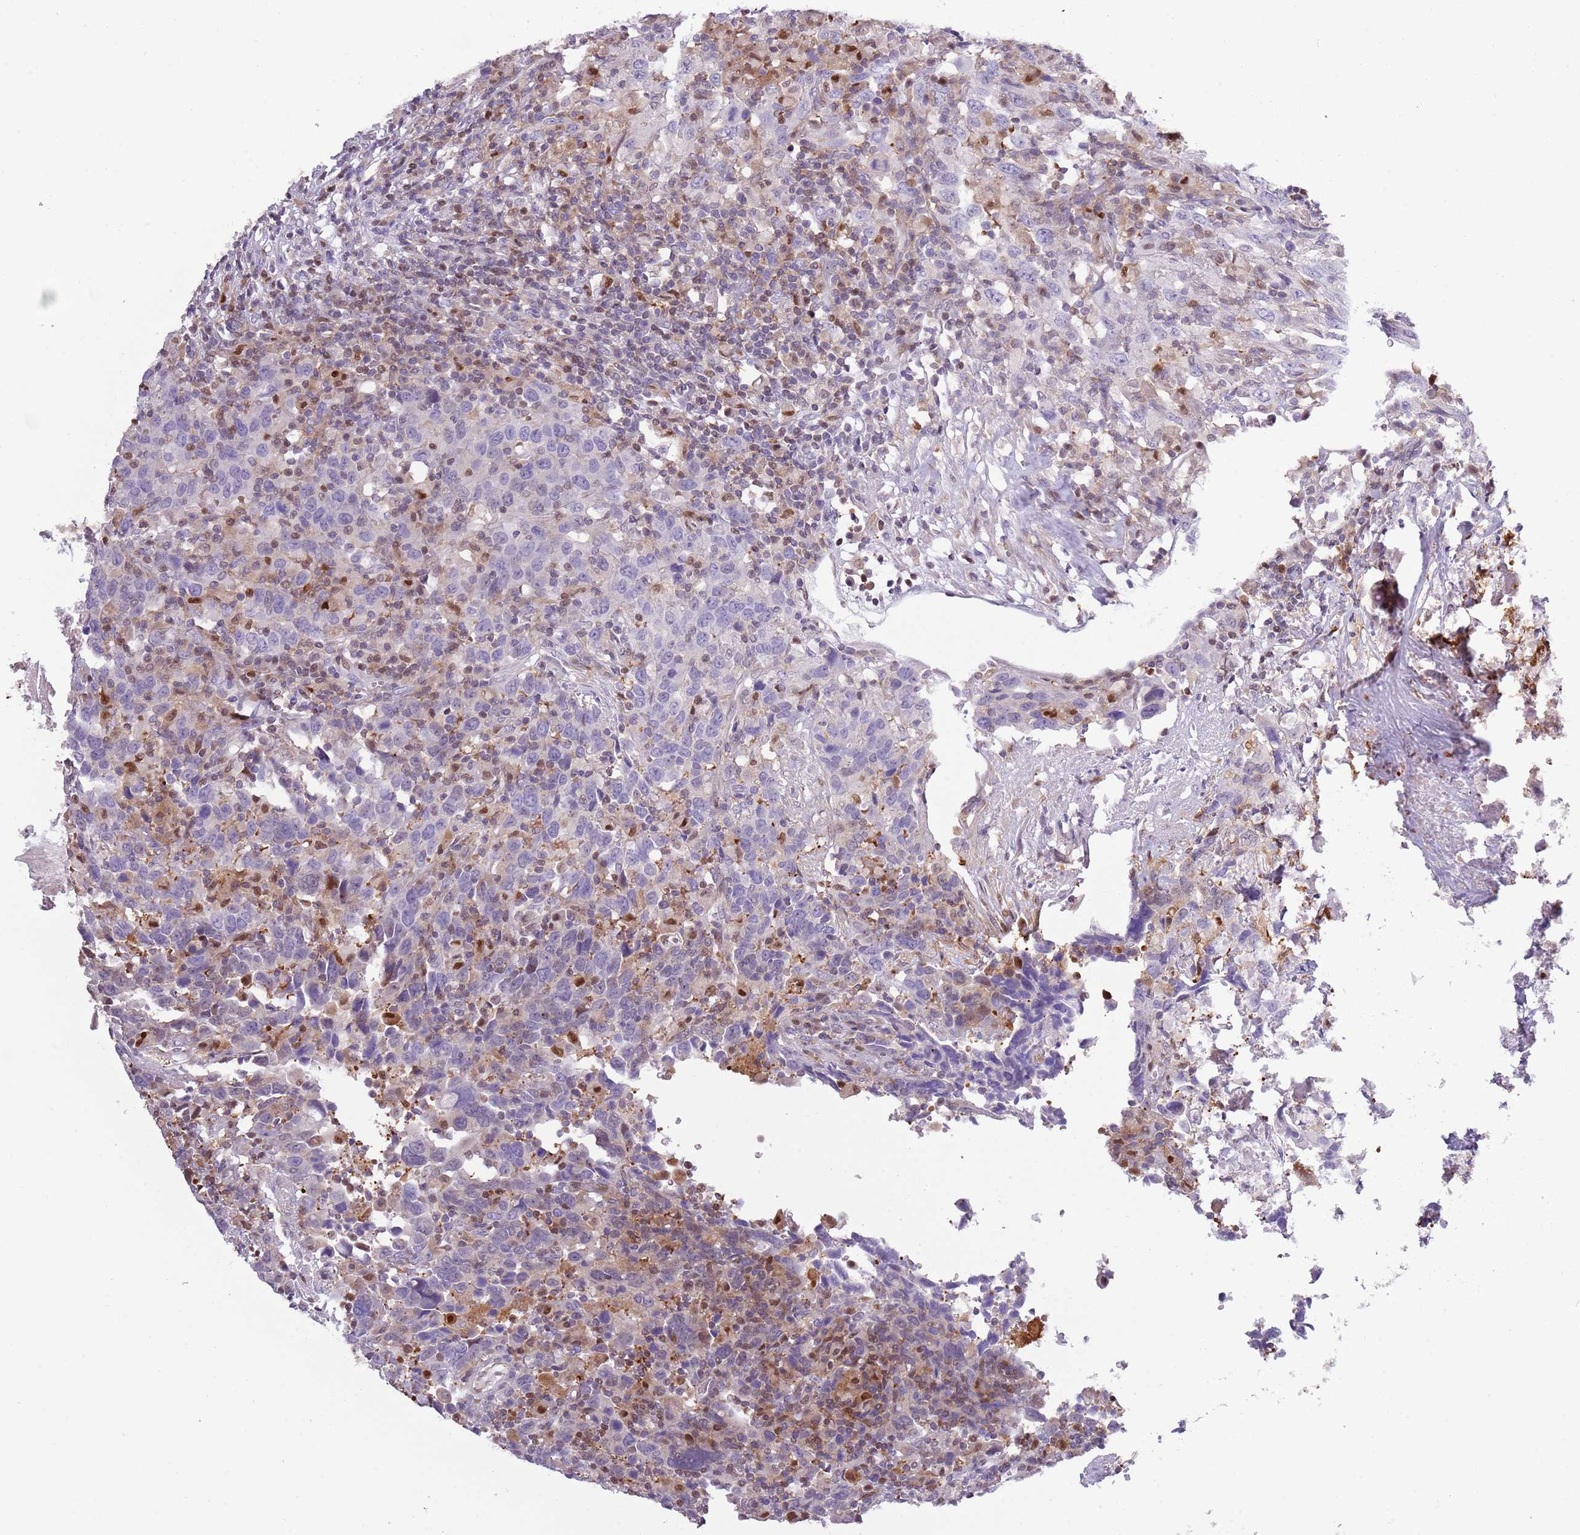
{"staining": {"intensity": "negative", "quantity": "none", "location": "none"}, "tissue": "urothelial cancer", "cell_type": "Tumor cells", "image_type": "cancer", "snomed": [{"axis": "morphology", "description": "Urothelial carcinoma, High grade"}, {"axis": "topography", "description": "Urinary bladder"}], "caption": "Tumor cells show no significant expression in urothelial carcinoma (high-grade).", "gene": "NBPF6", "patient": {"sex": "male", "age": 61}}